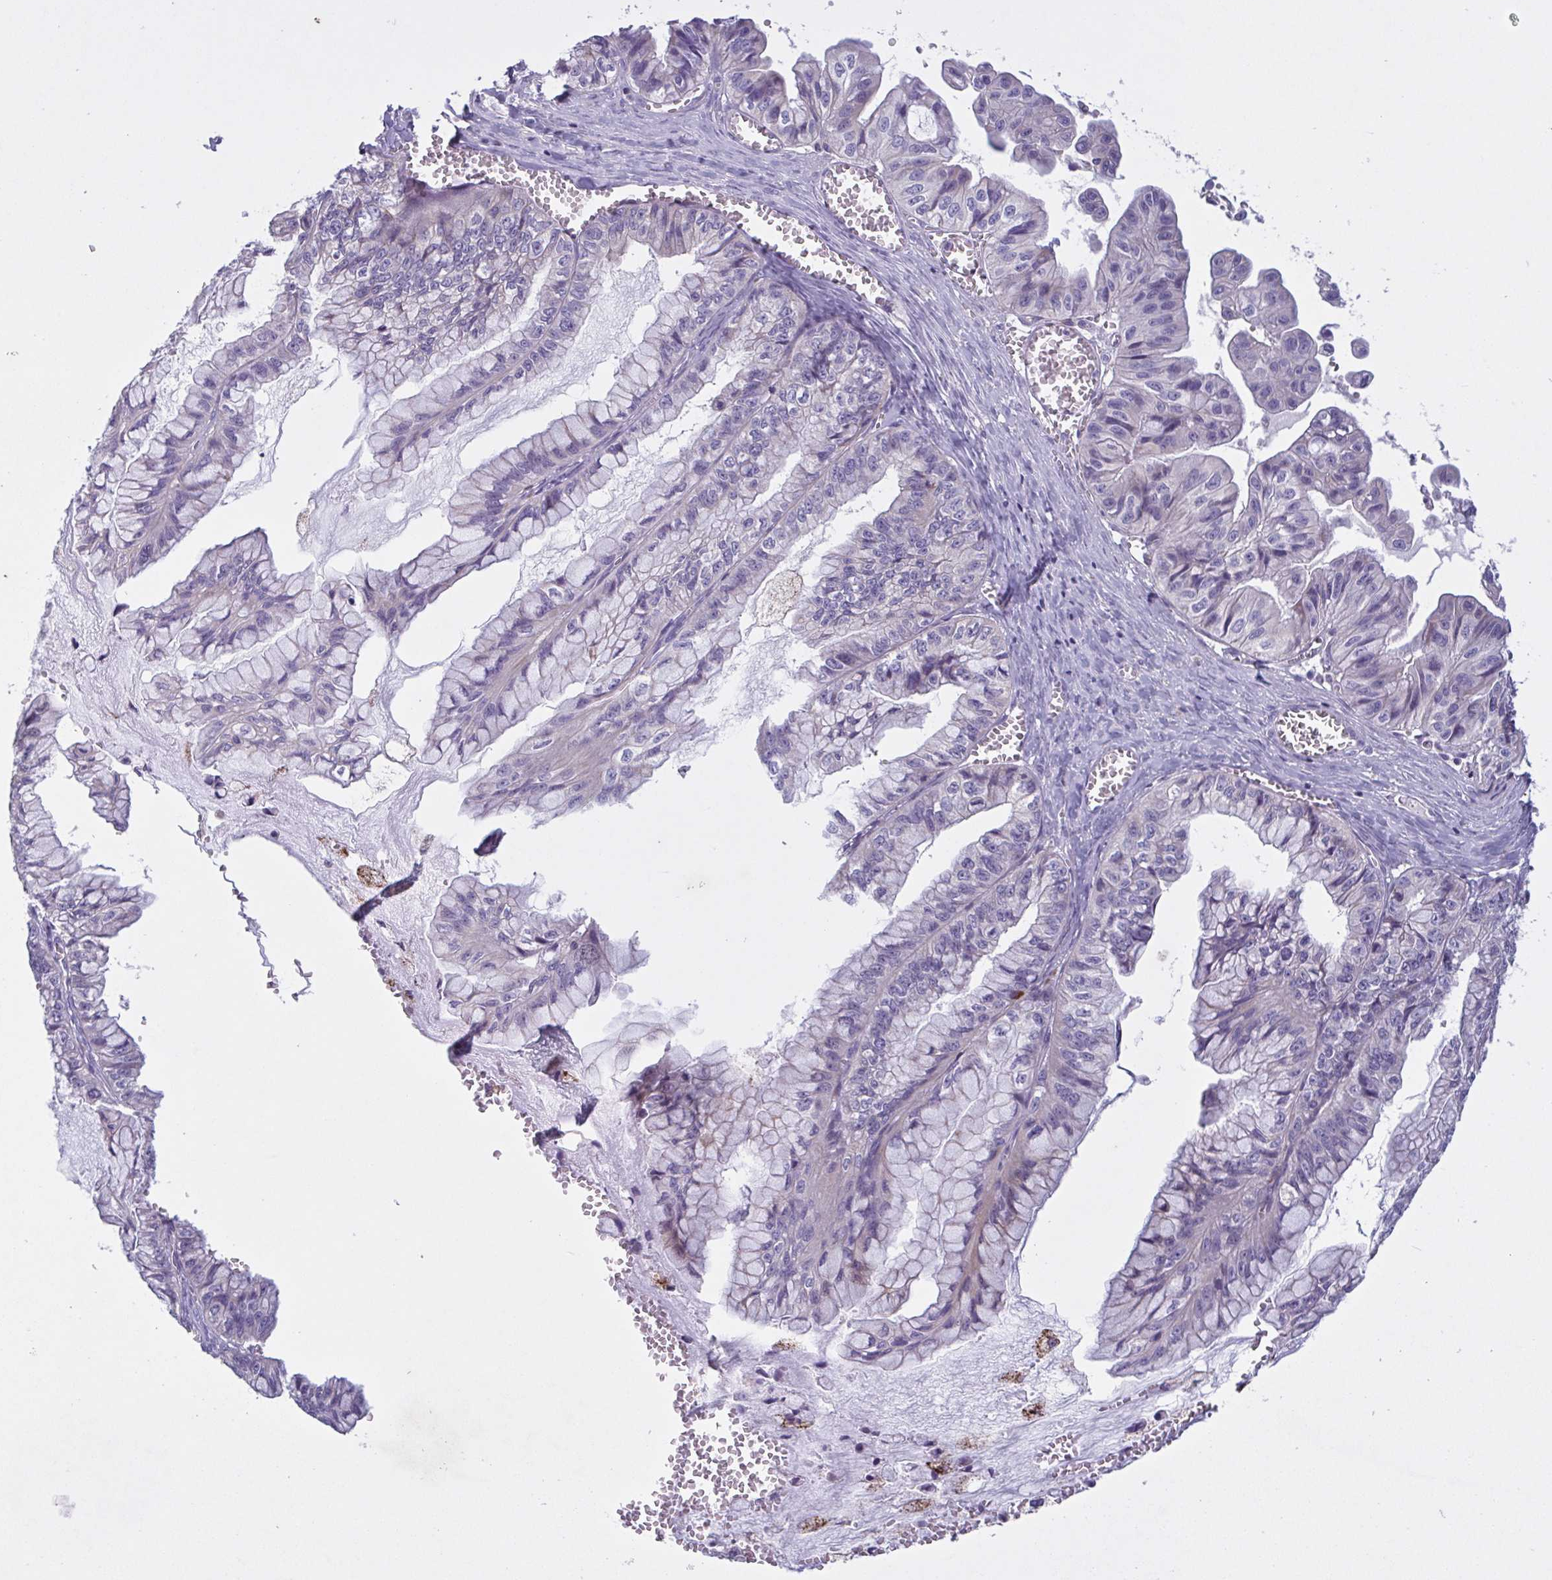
{"staining": {"intensity": "negative", "quantity": "none", "location": "none"}, "tissue": "ovarian cancer", "cell_type": "Tumor cells", "image_type": "cancer", "snomed": [{"axis": "morphology", "description": "Cystadenocarcinoma, mucinous, NOS"}, {"axis": "topography", "description": "Ovary"}], "caption": "The image shows no staining of tumor cells in ovarian mucinous cystadenocarcinoma.", "gene": "F13B", "patient": {"sex": "female", "age": 72}}